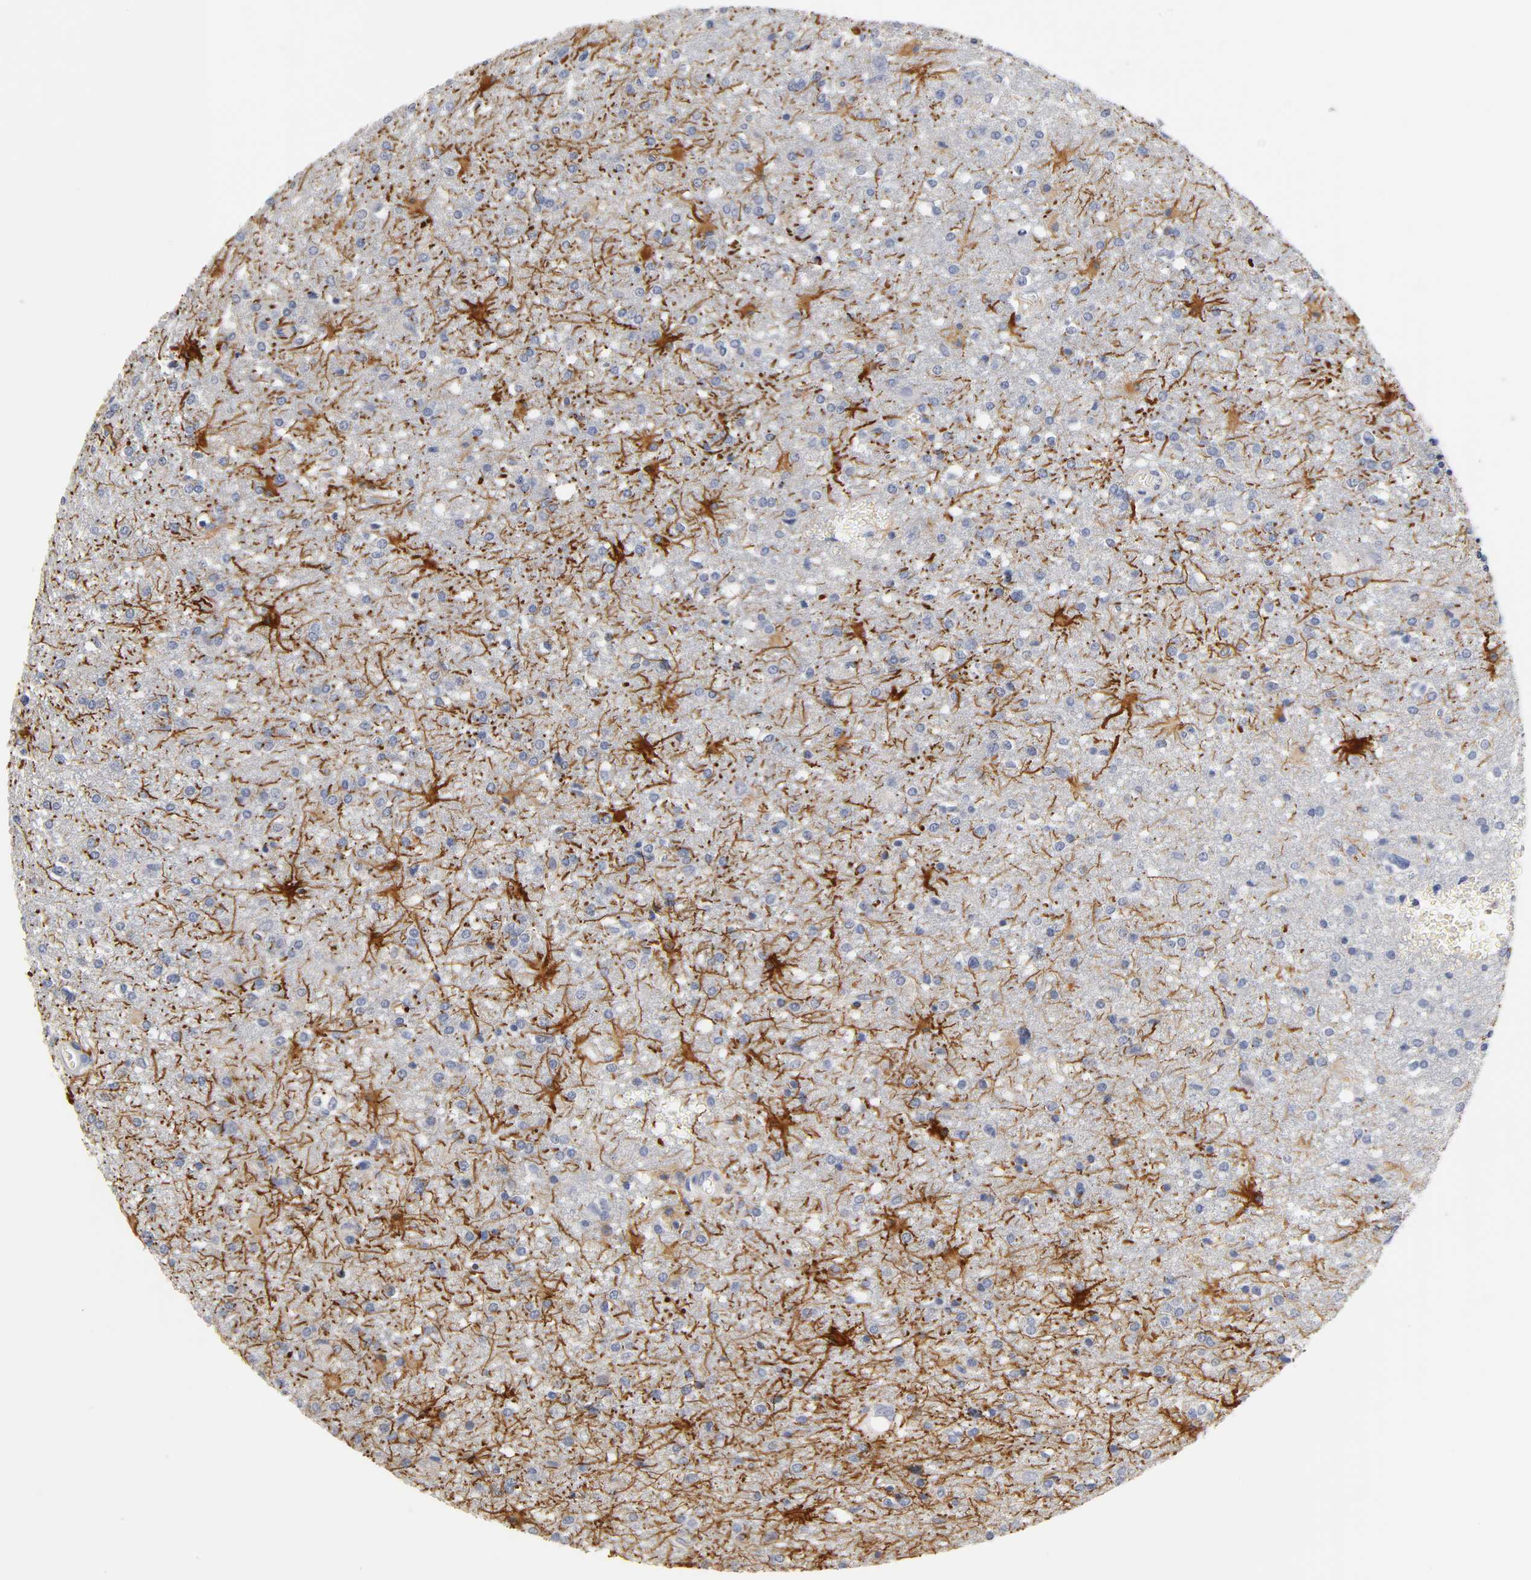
{"staining": {"intensity": "negative", "quantity": "none", "location": "none"}, "tissue": "glioma", "cell_type": "Tumor cells", "image_type": "cancer", "snomed": [{"axis": "morphology", "description": "Glioma, malignant, High grade"}, {"axis": "topography", "description": "Cerebral cortex"}], "caption": "This micrograph is of glioma stained with immunohistochemistry to label a protein in brown with the nuclei are counter-stained blue. There is no staining in tumor cells. (IHC, brightfield microscopy, high magnification).", "gene": "OVOL1", "patient": {"sex": "male", "age": 76}}